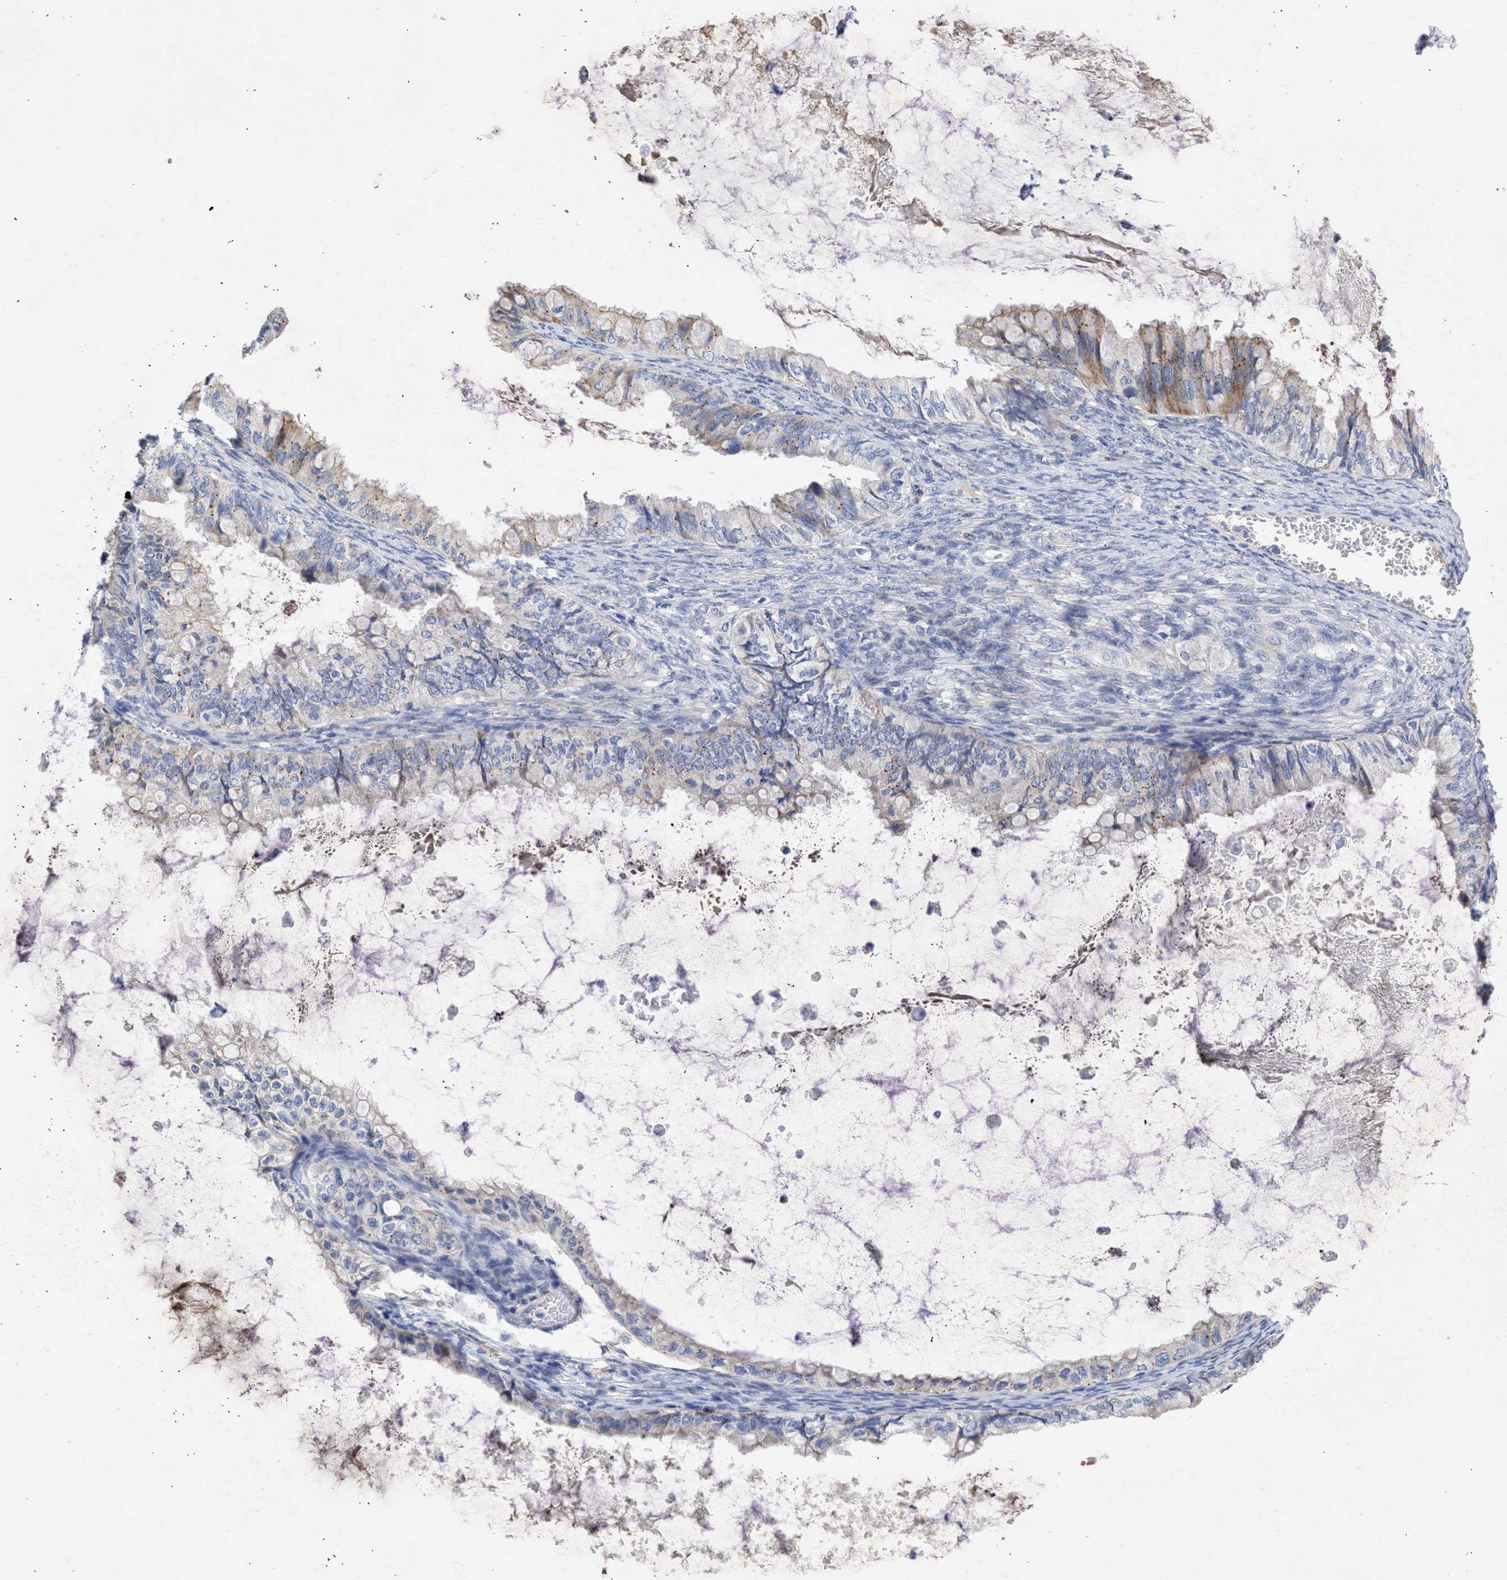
{"staining": {"intensity": "weak", "quantity": "<25%", "location": "cytoplasmic/membranous"}, "tissue": "ovarian cancer", "cell_type": "Tumor cells", "image_type": "cancer", "snomed": [{"axis": "morphology", "description": "Cystadenocarcinoma, mucinous, NOS"}, {"axis": "topography", "description": "Ovary"}], "caption": "Mucinous cystadenocarcinoma (ovarian) was stained to show a protein in brown. There is no significant positivity in tumor cells.", "gene": "ARHGEF4", "patient": {"sex": "female", "age": 80}}